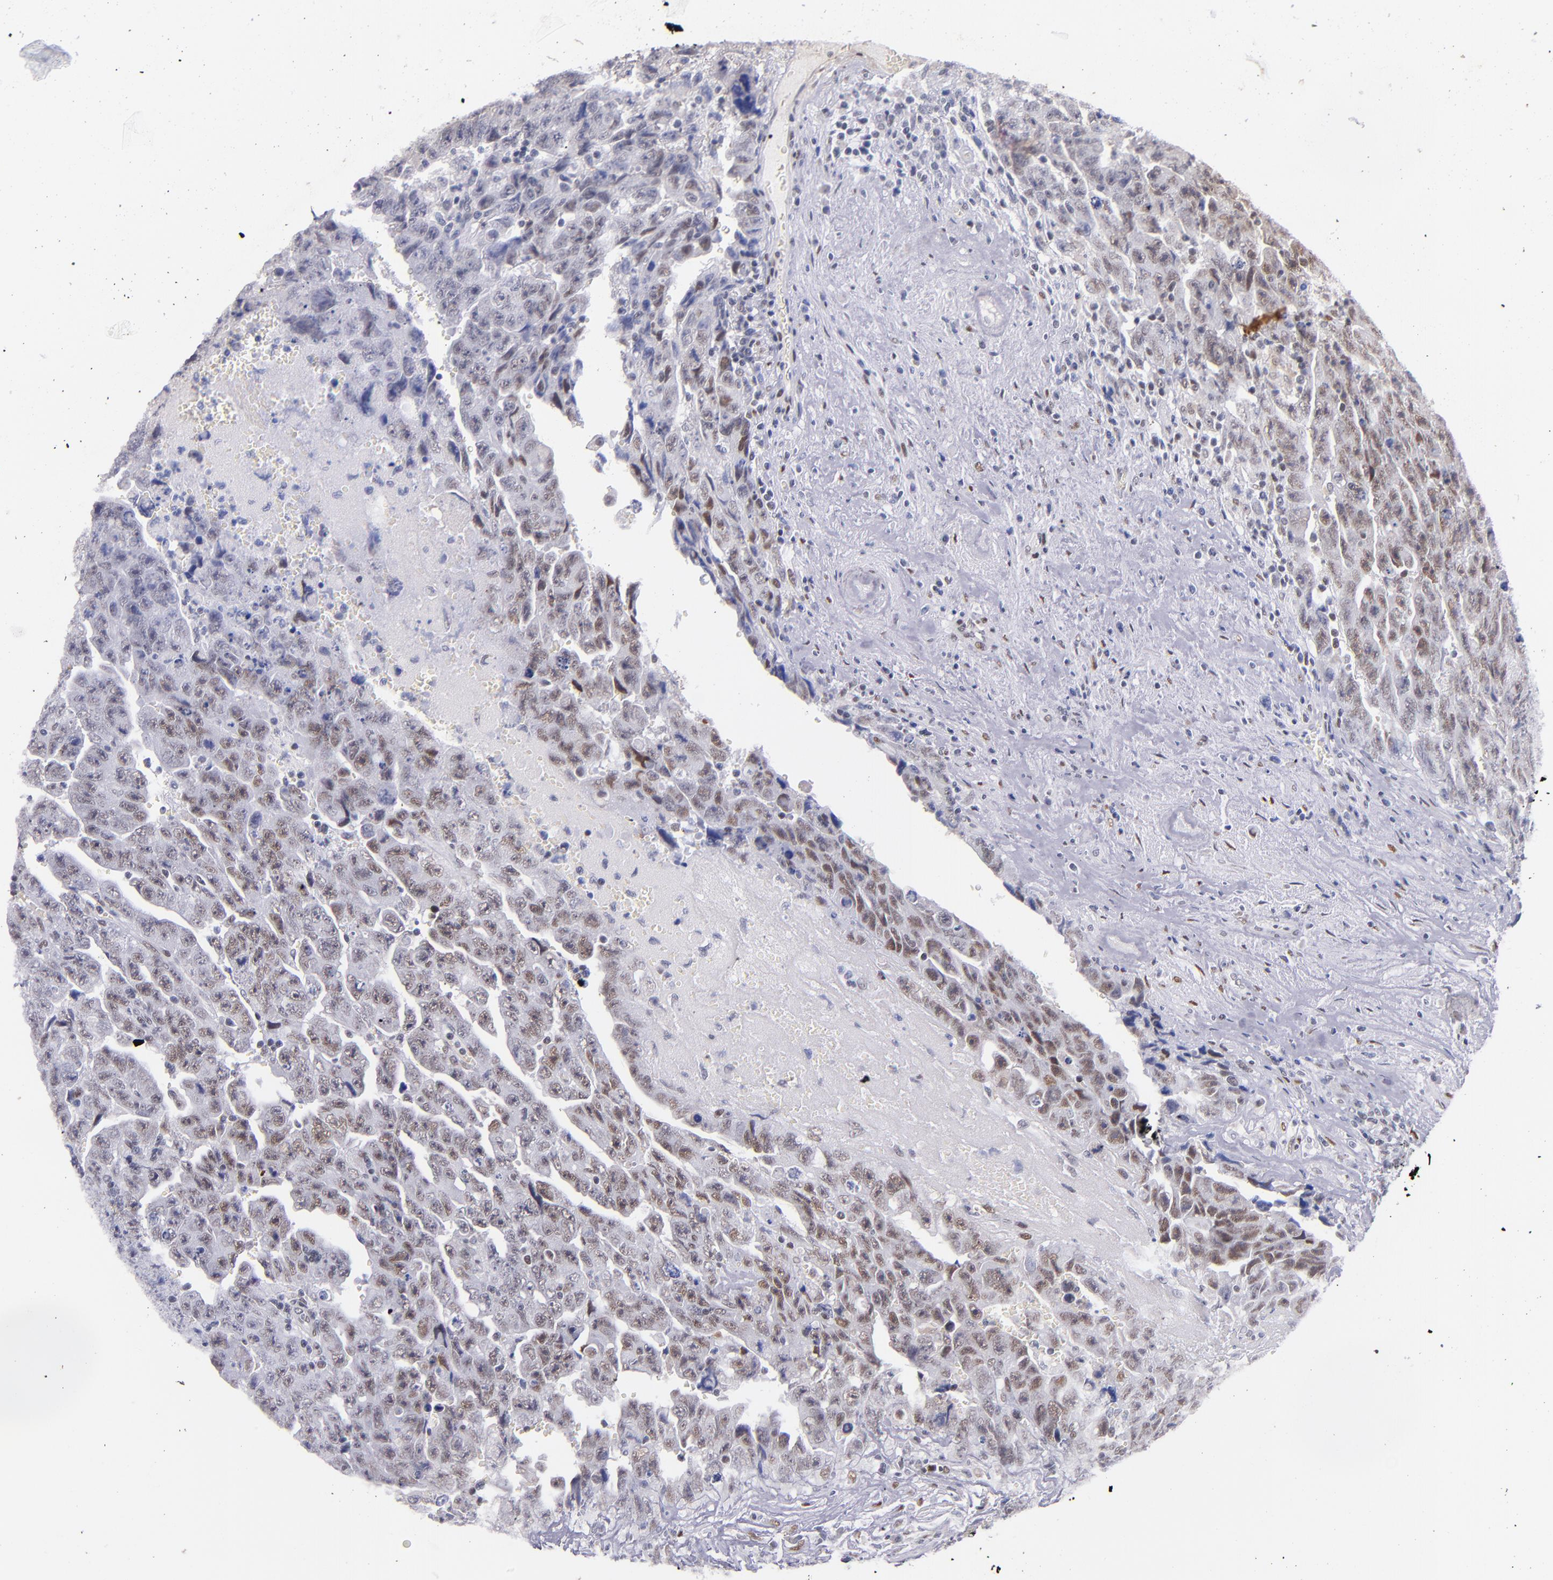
{"staining": {"intensity": "weak", "quantity": "<25%", "location": "nuclear"}, "tissue": "testis cancer", "cell_type": "Tumor cells", "image_type": "cancer", "snomed": [{"axis": "morphology", "description": "Carcinoma, Embryonal, NOS"}, {"axis": "topography", "description": "Testis"}], "caption": "IHC of testis embryonal carcinoma exhibits no positivity in tumor cells. (Stains: DAB immunohistochemistry (IHC) with hematoxylin counter stain, Microscopy: brightfield microscopy at high magnification).", "gene": "SRF", "patient": {"sex": "male", "age": 28}}